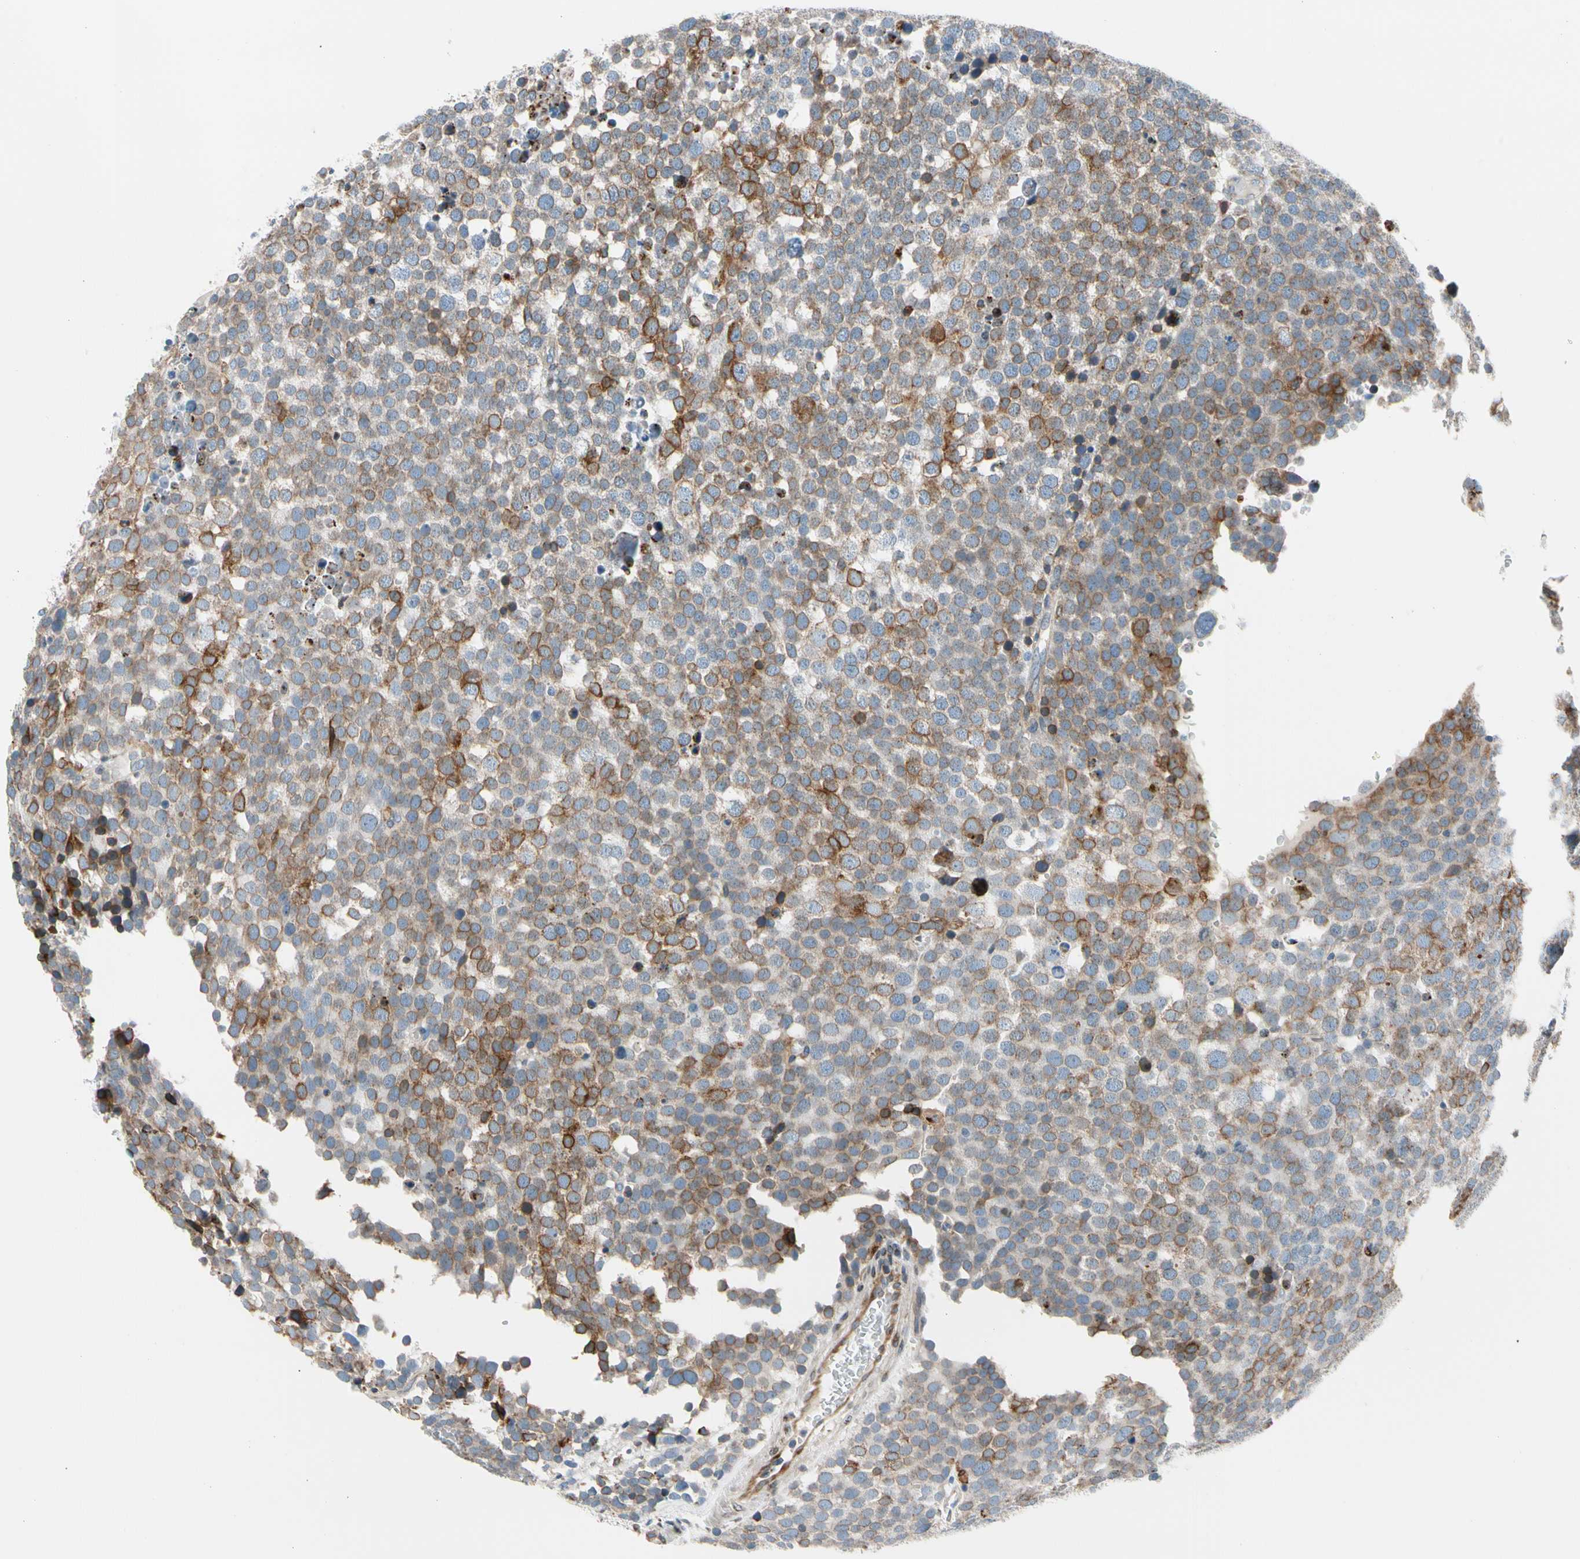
{"staining": {"intensity": "moderate", "quantity": "25%-75%", "location": "cytoplasmic/membranous"}, "tissue": "testis cancer", "cell_type": "Tumor cells", "image_type": "cancer", "snomed": [{"axis": "morphology", "description": "Seminoma, NOS"}, {"axis": "topography", "description": "Testis"}], "caption": "The micrograph shows staining of testis seminoma, revealing moderate cytoplasmic/membranous protein staining (brown color) within tumor cells.", "gene": "NUCB1", "patient": {"sex": "male", "age": 71}}